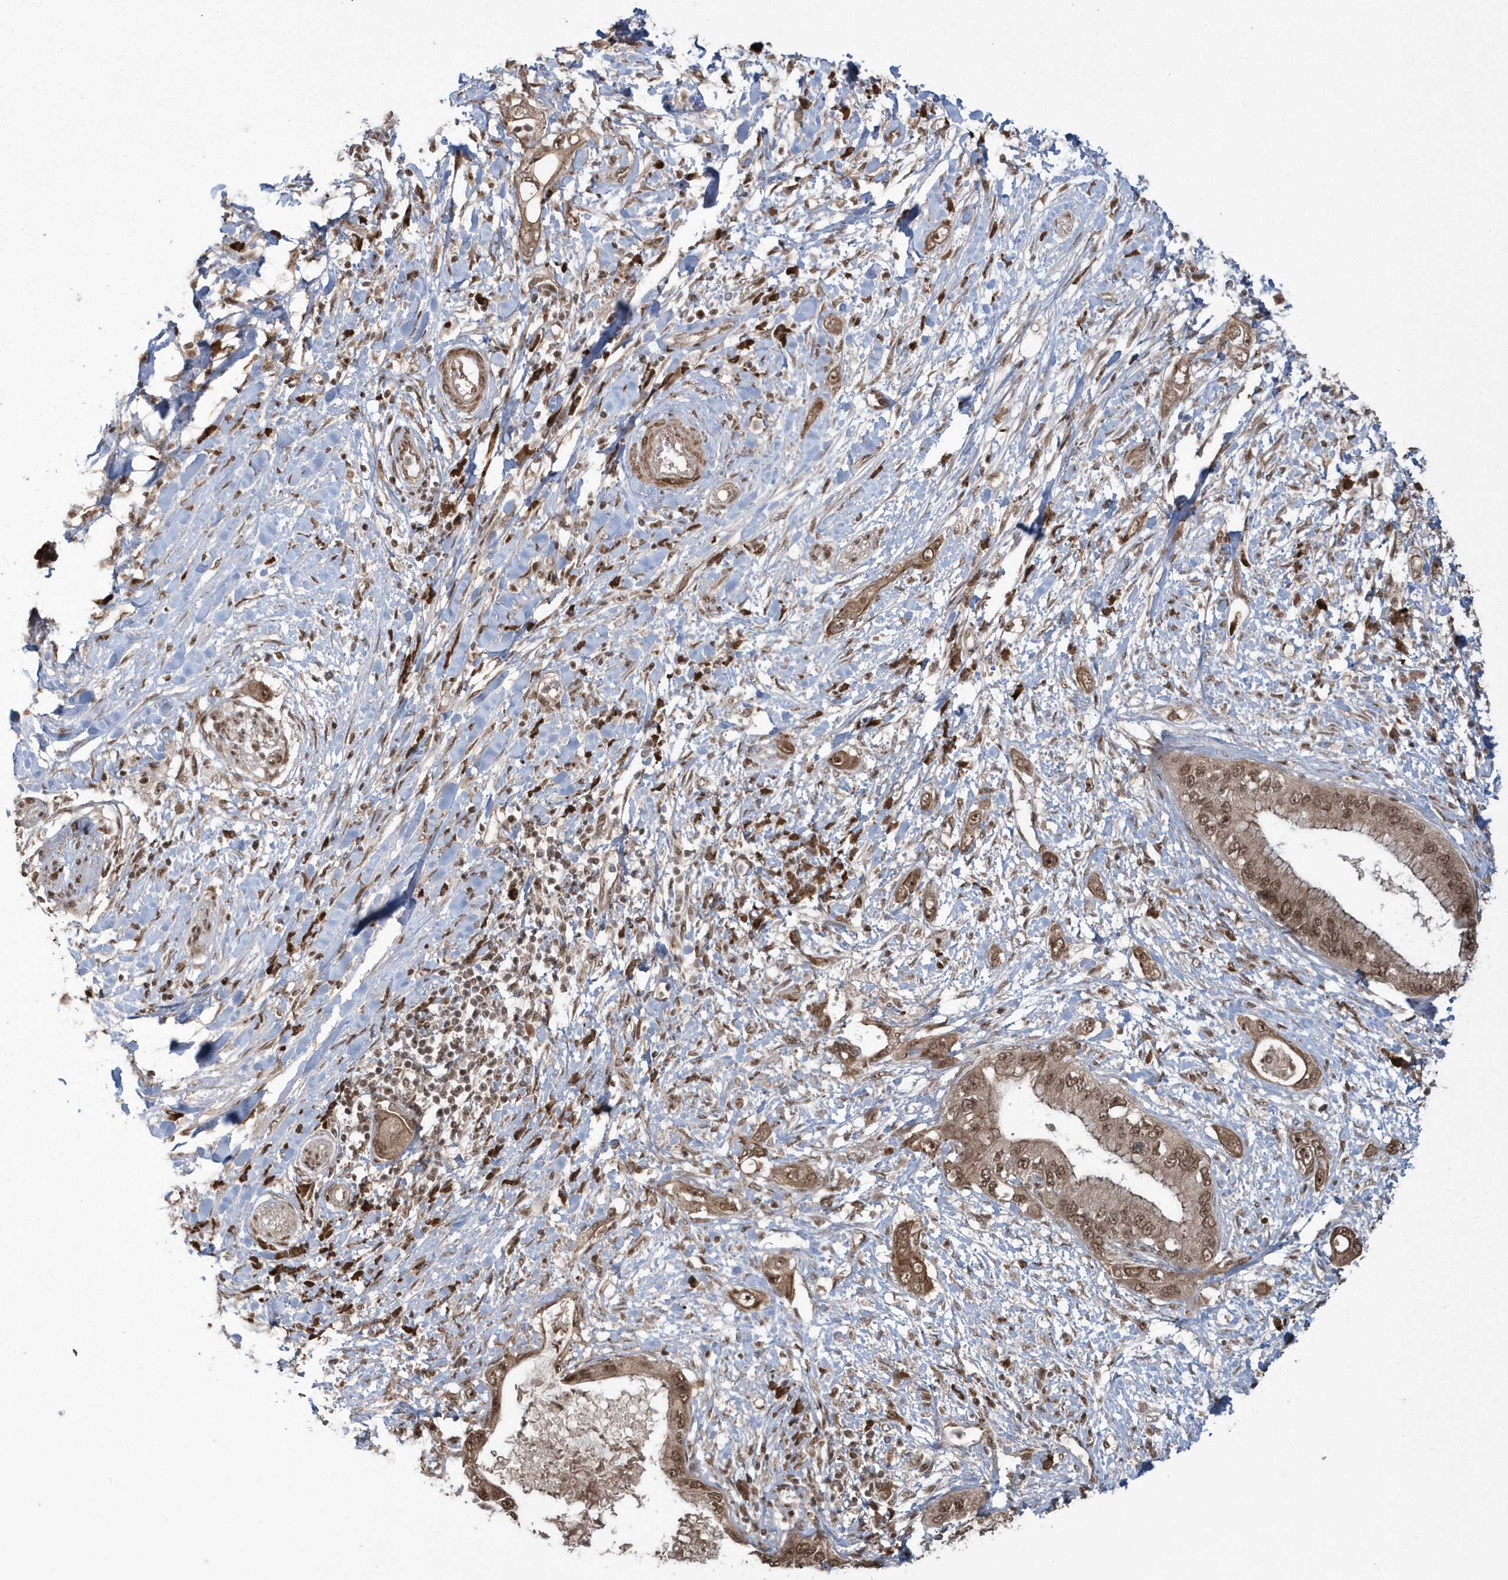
{"staining": {"intensity": "moderate", "quantity": ">75%", "location": "cytoplasmic/membranous,nuclear"}, "tissue": "pancreatic cancer", "cell_type": "Tumor cells", "image_type": "cancer", "snomed": [{"axis": "morphology", "description": "Inflammation, NOS"}, {"axis": "morphology", "description": "Adenocarcinoma, NOS"}, {"axis": "topography", "description": "Pancreas"}], "caption": "Pancreatic adenocarcinoma was stained to show a protein in brown. There is medium levels of moderate cytoplasmic/membranous and nuclear positivity in approximately >75% of tumor cells. (DAB IHC with brightfield microscopy, high magnification).", "gene": "EPB41L4A", "patient": {"sex": "female", "age": 56}}